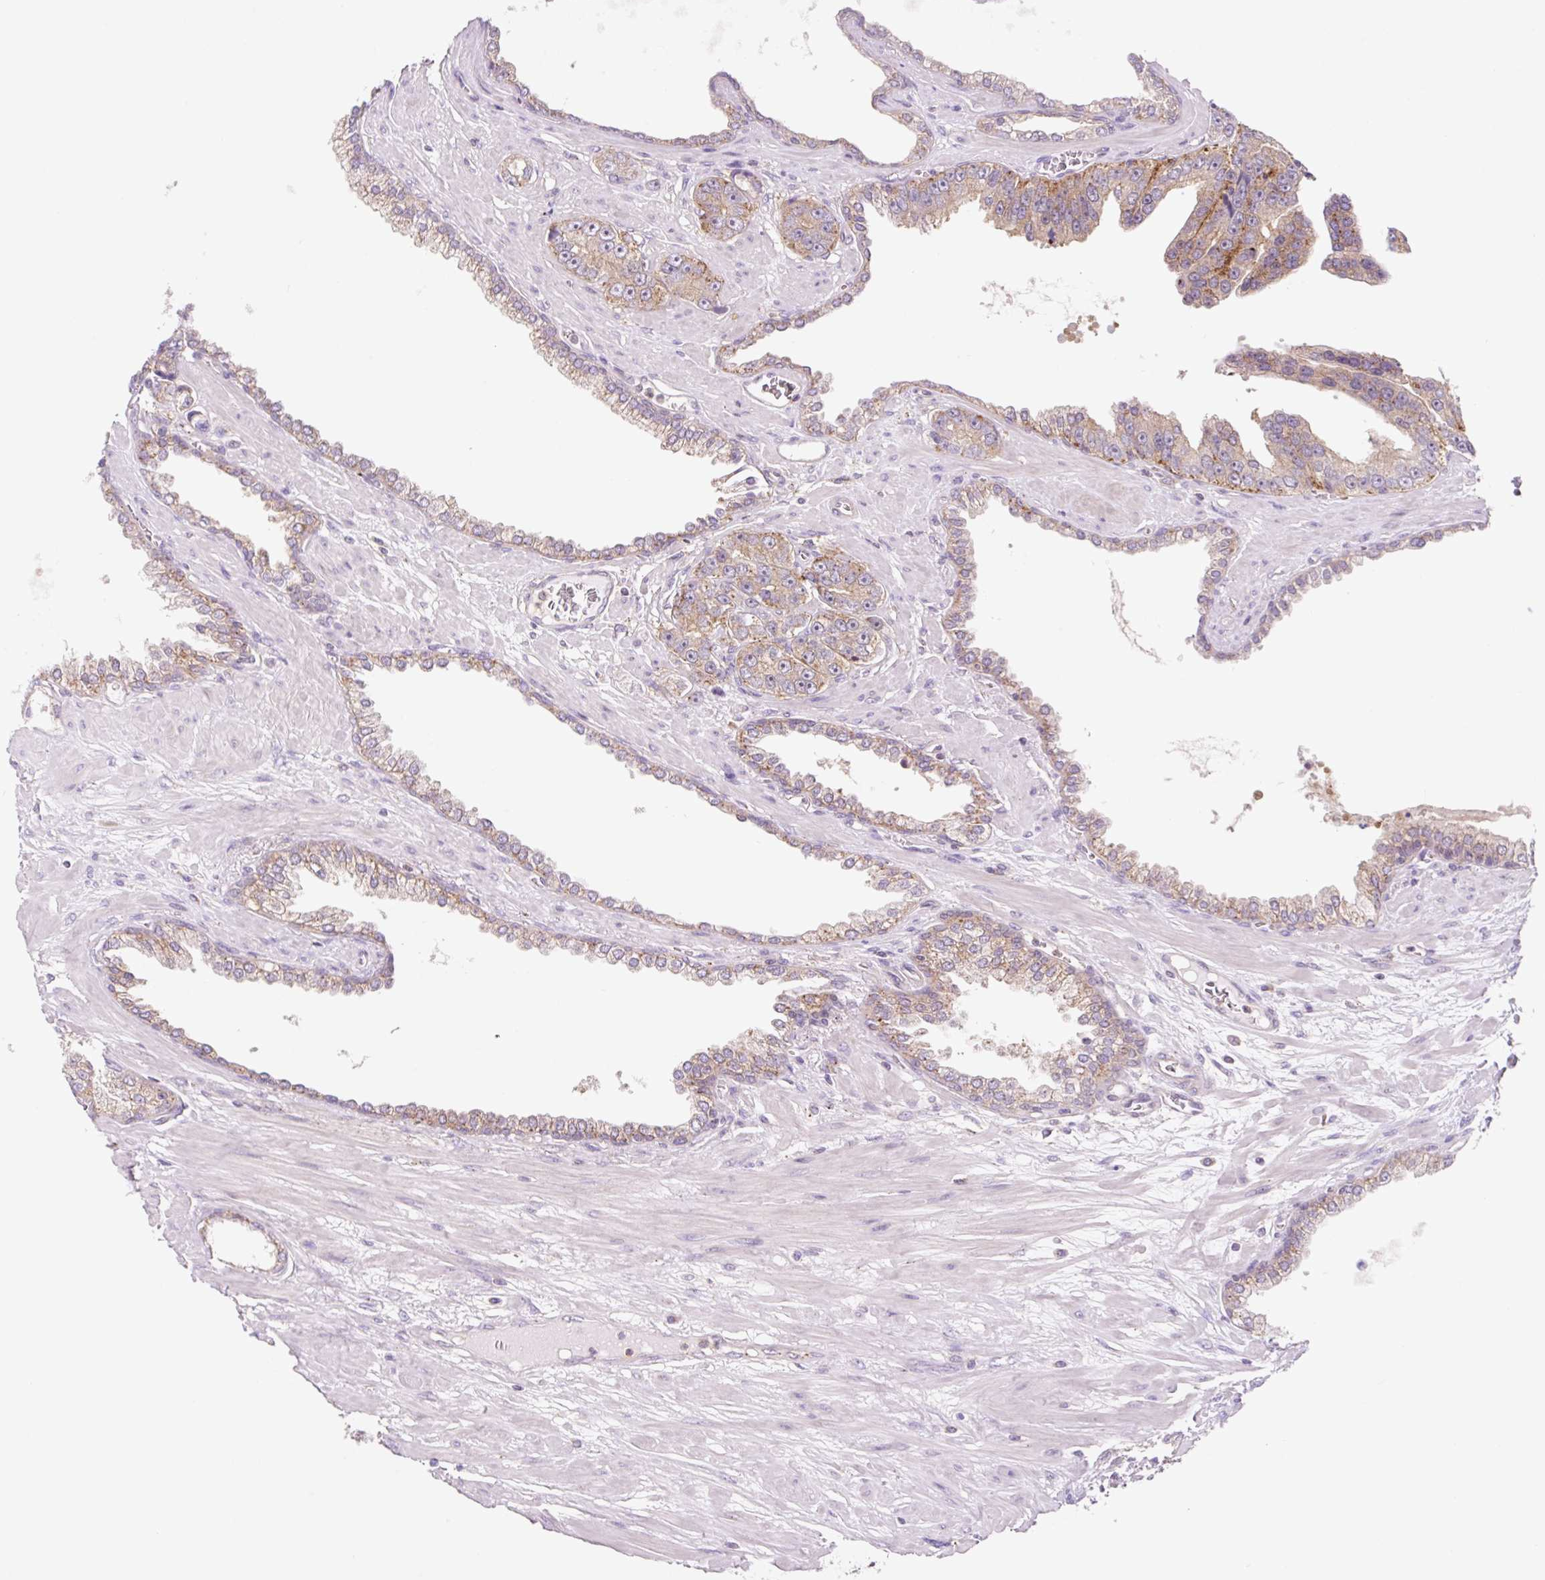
{"staining": {"intensity": "moderate", "quantity": ">75%", "location": "cytoplasmic/membranous"}, "tissue": "prostate cancer", "cell_type": "Tumor cells", "image_type": "cancer", "snomed": [{"axis": "morphology", "description": "Adenocarcinoma, High grade"}, {"axis": "topography", "description": "Prostate"}], "caption": "Immunohistochemistry (IHC) photomicrograph of neoplastic tissue: prostate high-grade adenocarcinoma stained using IHC shows medium levels of moderate protein expression localized specifically in the cytoplasmic/membranous of tumor cells, appearing as a cytoplasmic/membranous brown color.", "gene": "VPS4A", "patient": {"sex": "male", "age": 71}}